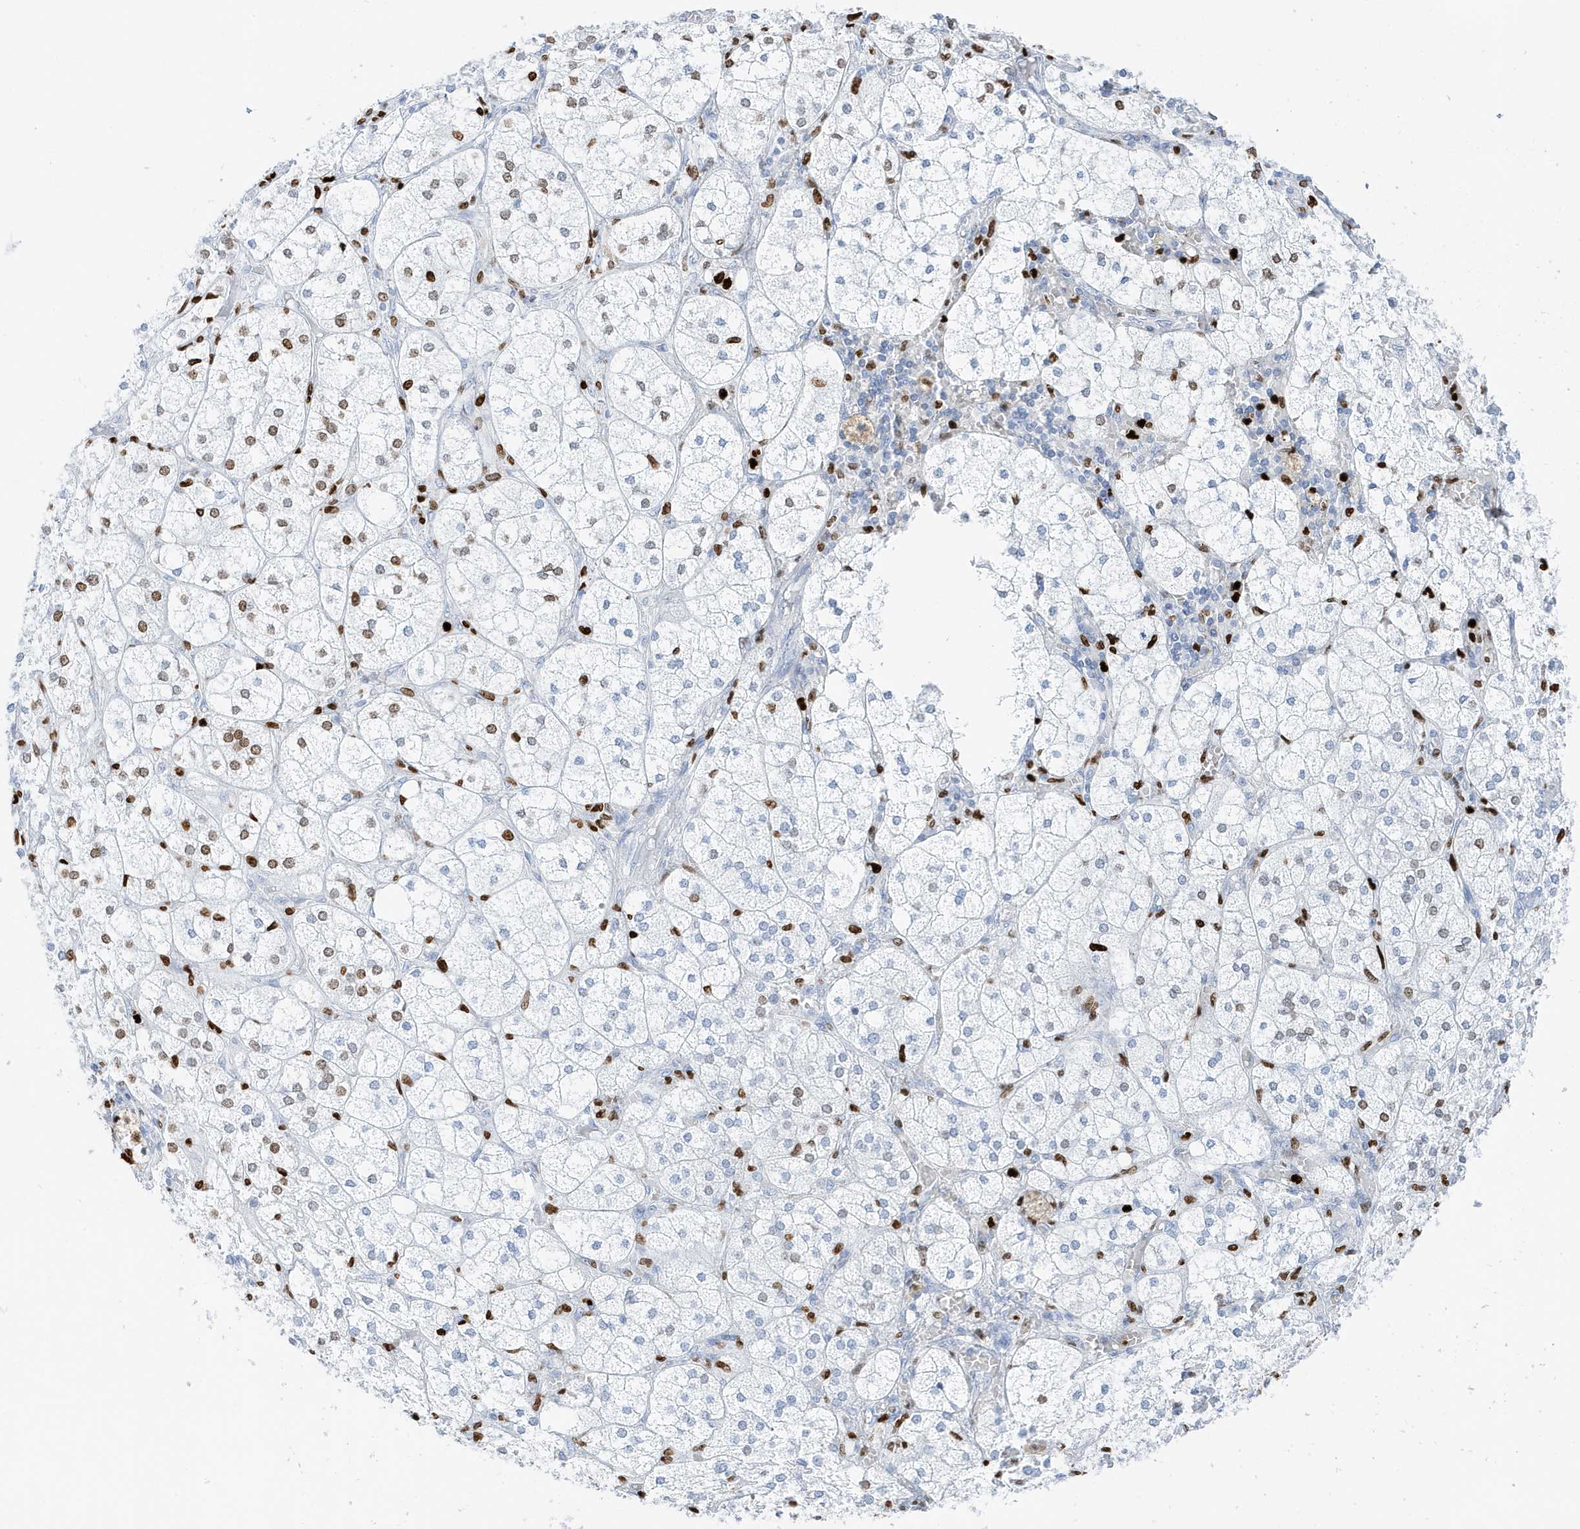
{"staining": {"intensity": "weak", "quantity": "<25%", "location": "nuclear"}, "tissue": "adrenal gland", "cell_type": "Glandular cells", "image_type": "normal", "snomed": [{"axis": "morphology", "description": "Normal tissue, NOS"}, {"axis": "topography", "description": "Adrenal gland"}], "caption": "Immunohistochemistry (IHC) micrograph of benign adrenal gland: human adrenal gland stained with DAB displays no significant protein staining in glandular cells. (Stains: DAB immunohistochemistry (IHC) with hematoxylin counter stain, Microscopy: brightfield microscopy at high magnification).", "gene": "MNDA", "patient": {"sex": "female", "age": 61}}